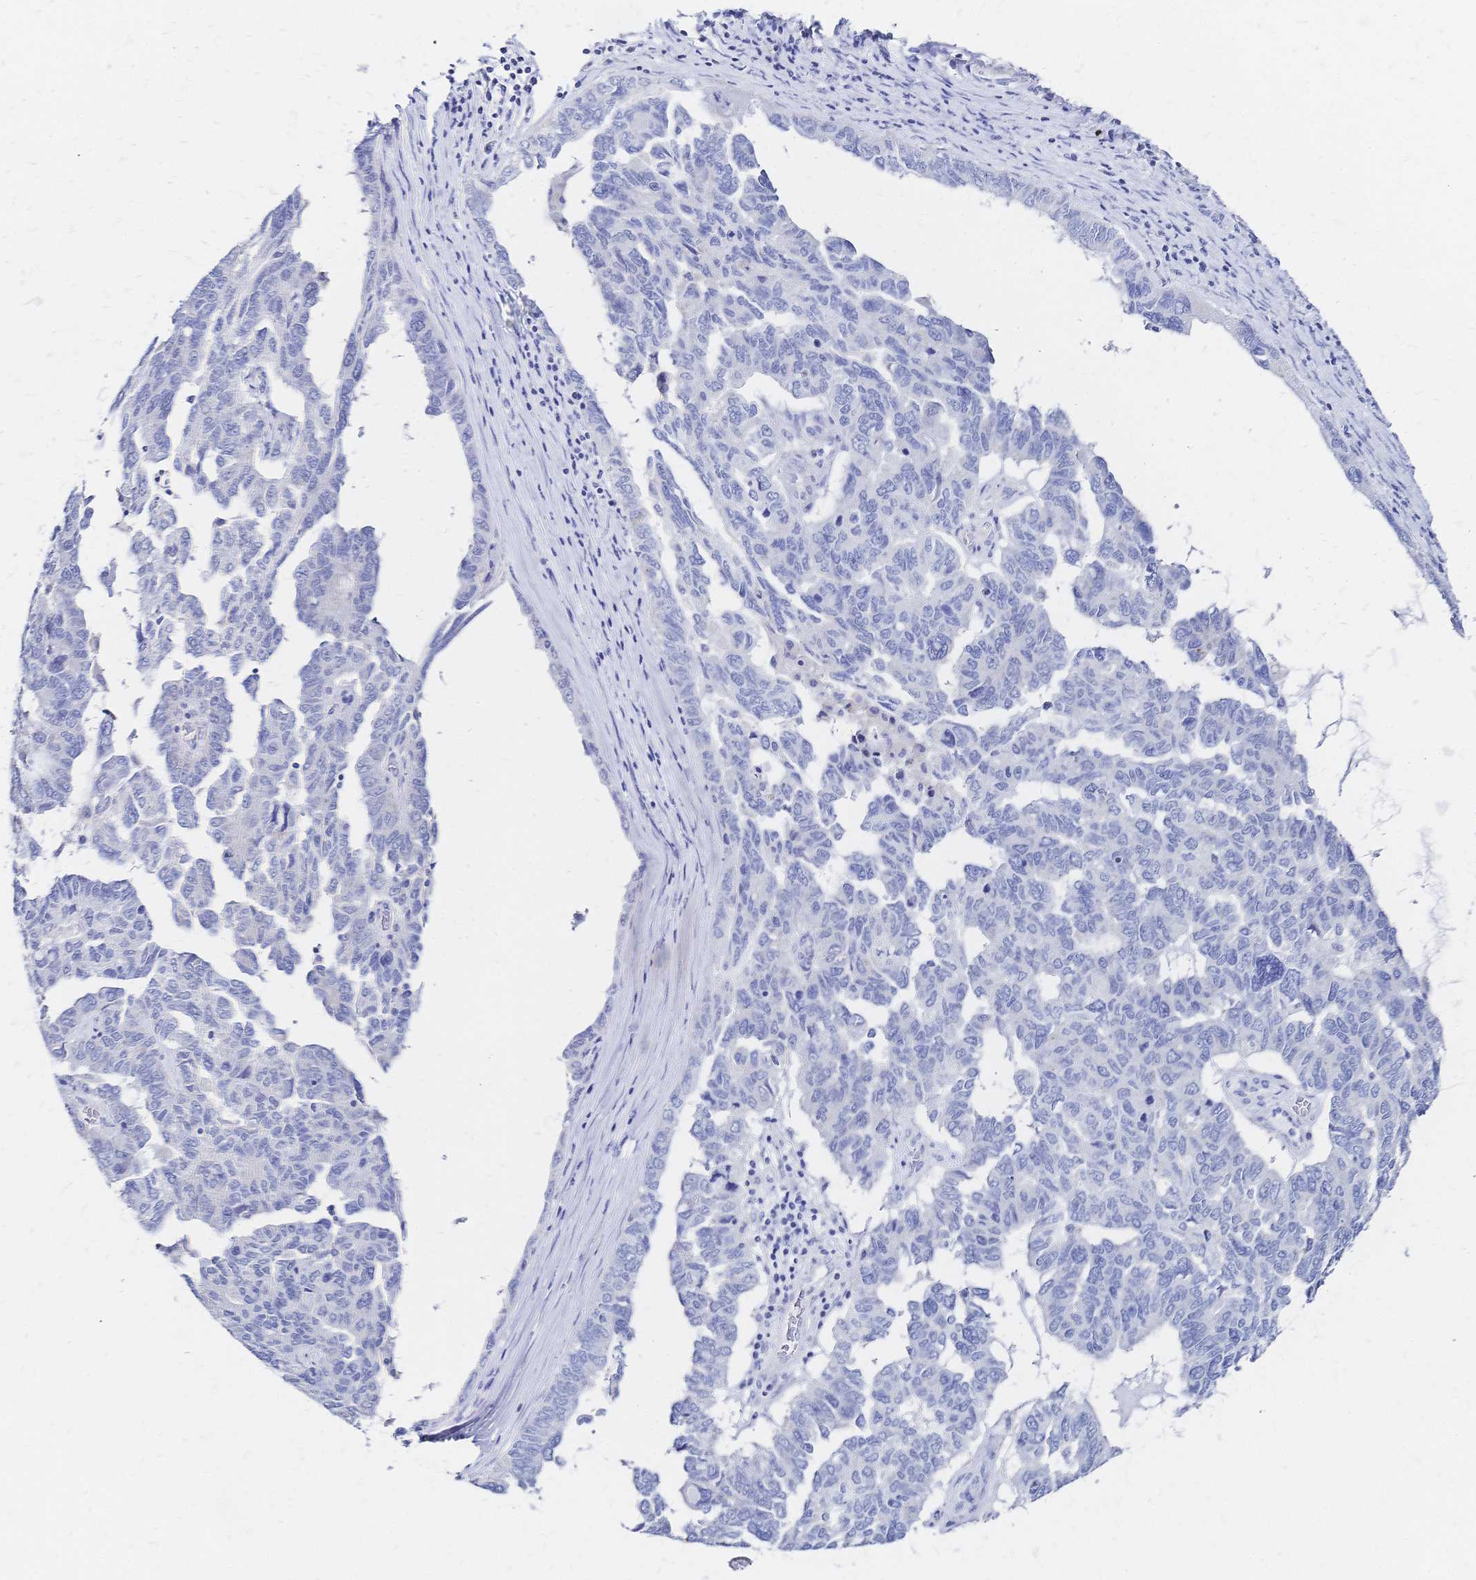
{"staining": {"intensity": "negative", "quantity": "none", "location": "none"}, "tissue": "ovarian cancer", "cell_type": "Tumor cells", "image_type": "cancer", "snomed": [{"axis": "morphology", "description": "Cystadenocarcinoma, serous, NOS"}, {"axis": "topography", "description": "Ovary"}], "caption": "Immunohistochemistry (IHC) image of human serous cystadenocarcinoma (ovarian) stained for a protein (brown), which shows no staining in tumor cells.", "gene": "SLC5A1", "patient": {"sex": "female", "age": 64}}